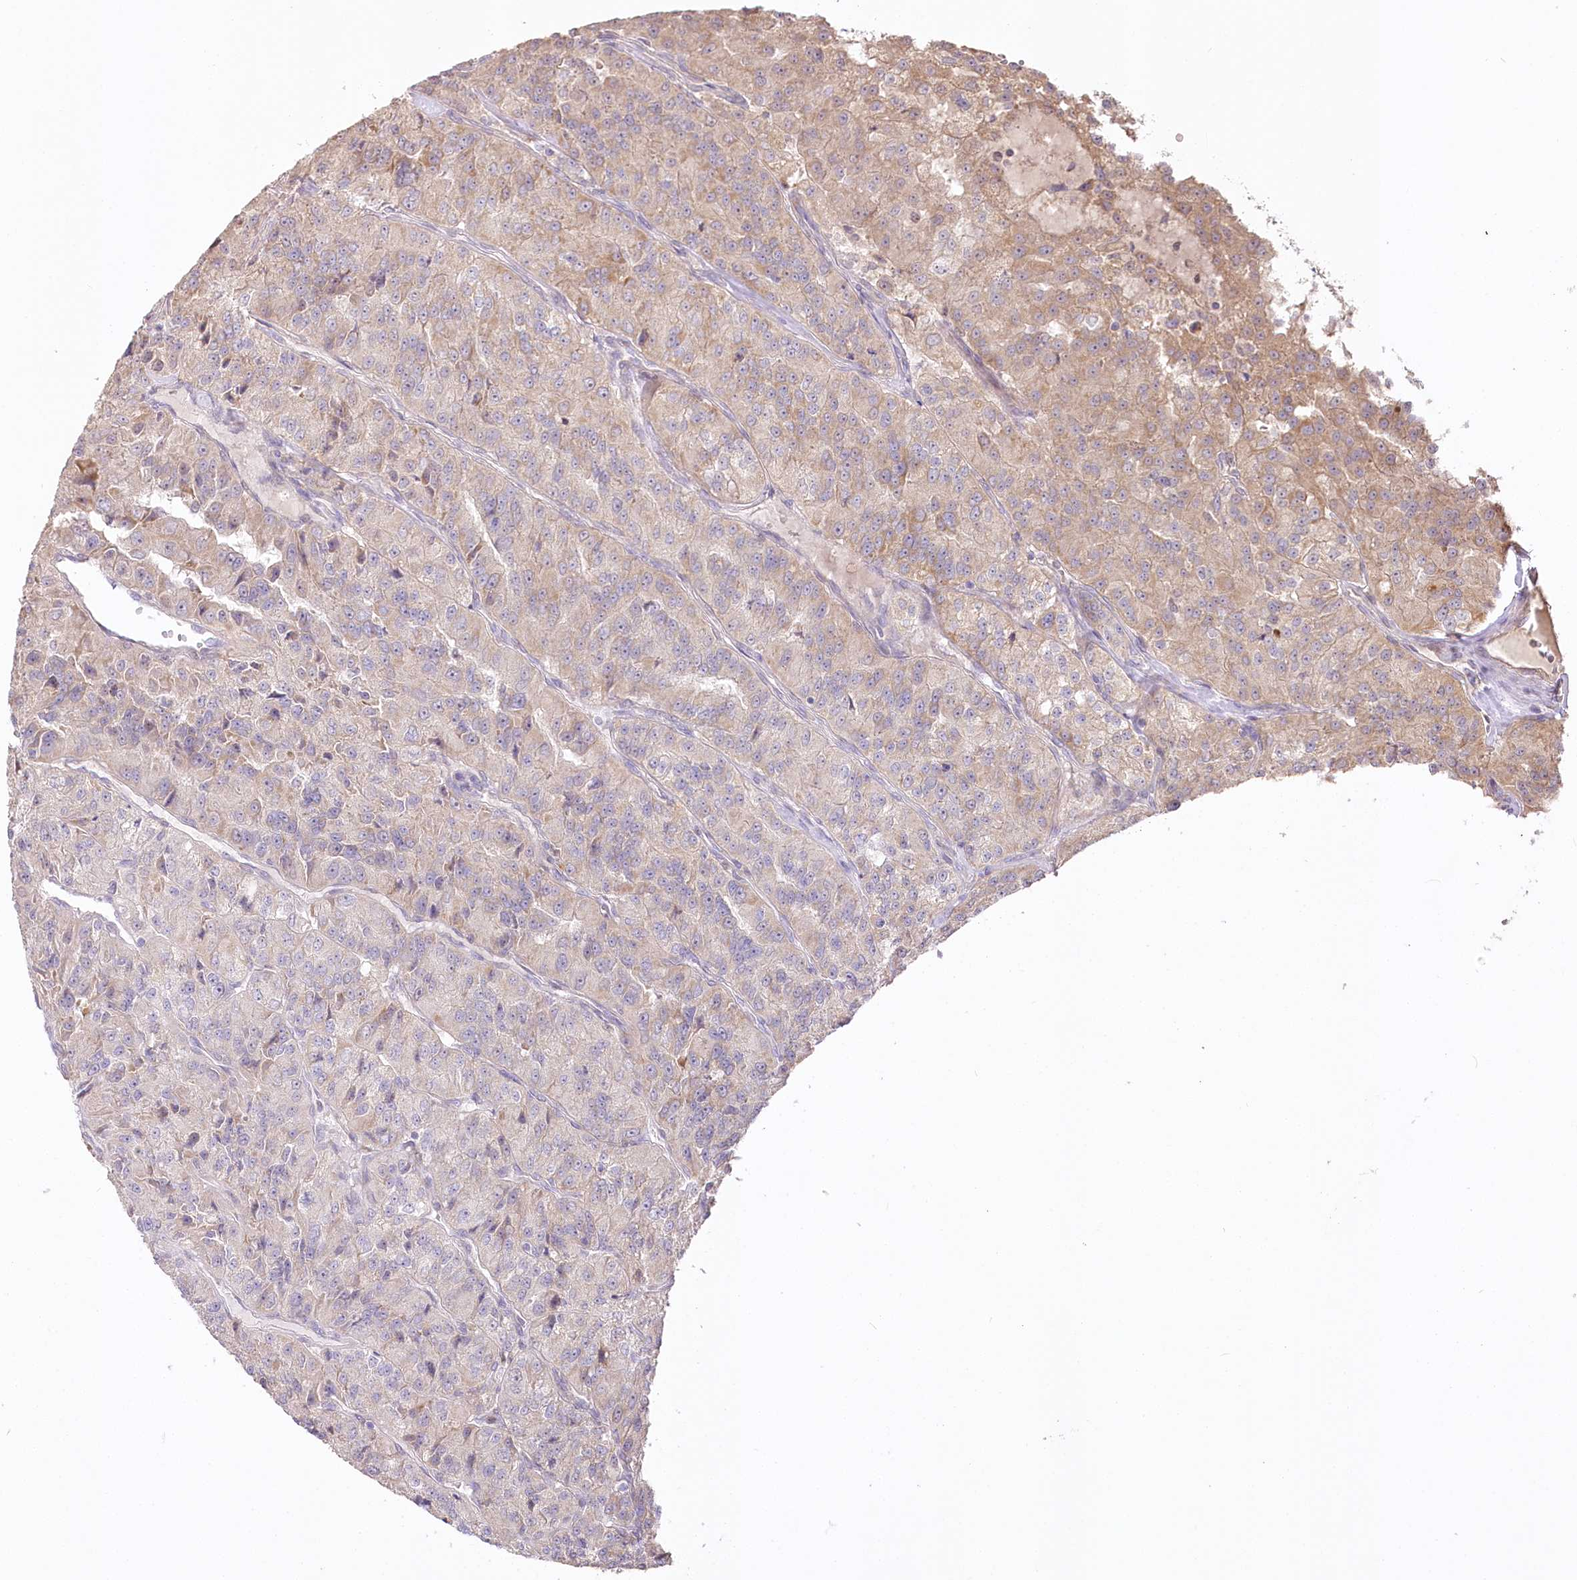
{"staining": {"intensity": "weak", "quantity": "<25%", "location": "cytoplasmic/membranous"}, "tissue": "renal cancer", "cell_type": "Tumor cells", "image_type": "cancer", "snomed": [{"axis": "morphology", "description": "Adenocarcinoma, NOS"}, {"axis": "topography", "description": "Kidney"}], "caption": "Micrograph shows no significant protein staining in tumor cells of renal cancer.", "gene": "ZNF226", "patient": {"sex": "female", "age": 63}}